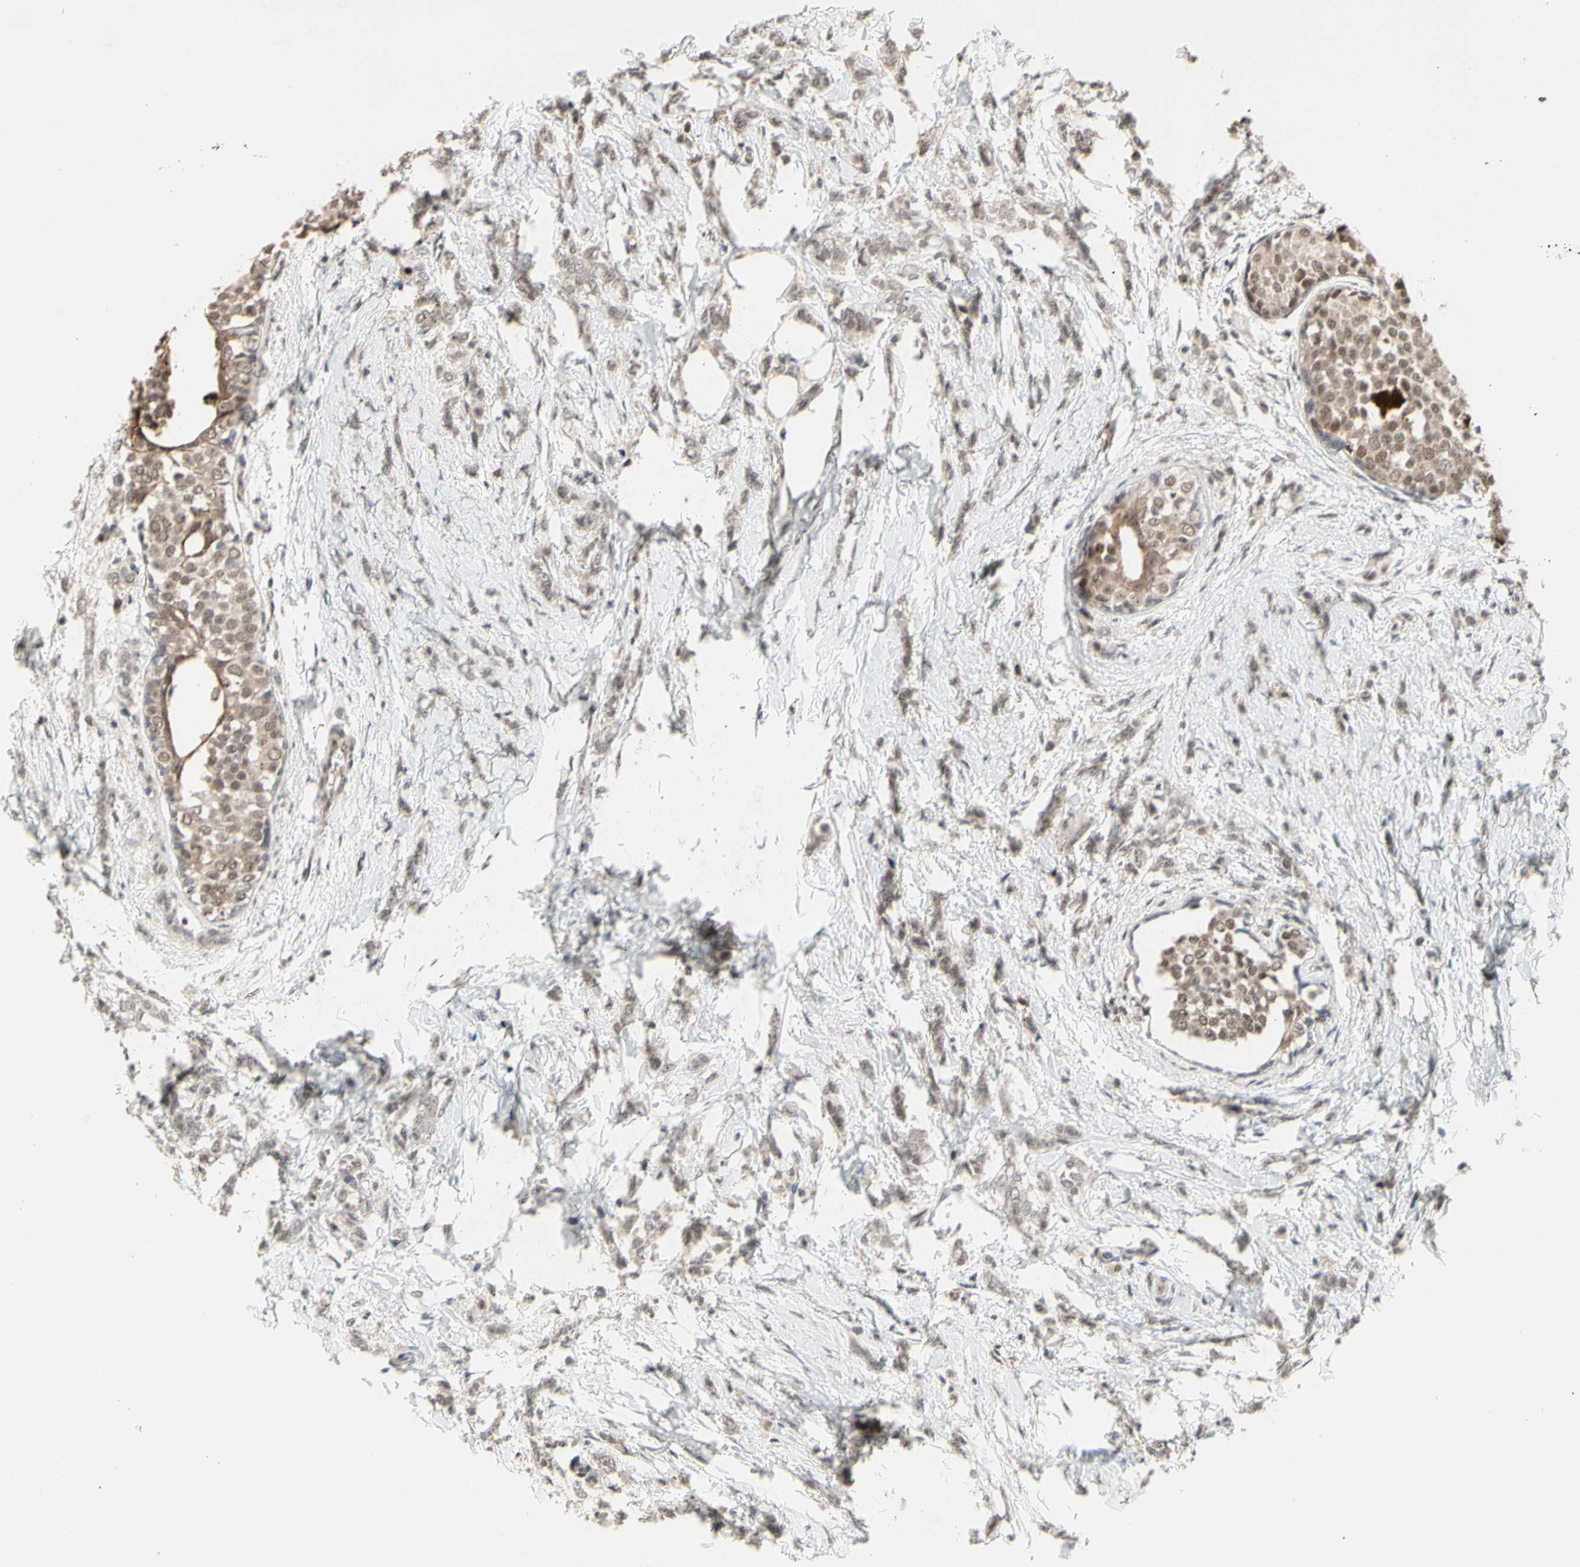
{"staining": {"intensity": "weak", "quantity": ">75%", "location": "cytoplasmic/membranous"}, "tissue": "breast cancer", "cell_type": "Tumor cells", "image_type": "cancer", "snomed": [{"axis": "morphology", "description": "Lobular carcinoma, in situ"}, {"axis": "morphology", "description": "Lobular carcinoma"}, {"axis": "topography", "description": "Breast"}], "caption": "IHC staining of breast cancer (lobular carcinoma in situ), which reveals low levels of weak cytoplasmic/membranous positivity in approximately >75% of tumor cells indicating weak cytoplasmic/membranous protein positivity. The staining was performed using DAB (3,3'-diaminobenzidine) (brown) for protein detection and nuclei were counterstained in hematoxylin (blue).", "gene": "NGEF", "patient": {"sex": "female", "age": 41}}